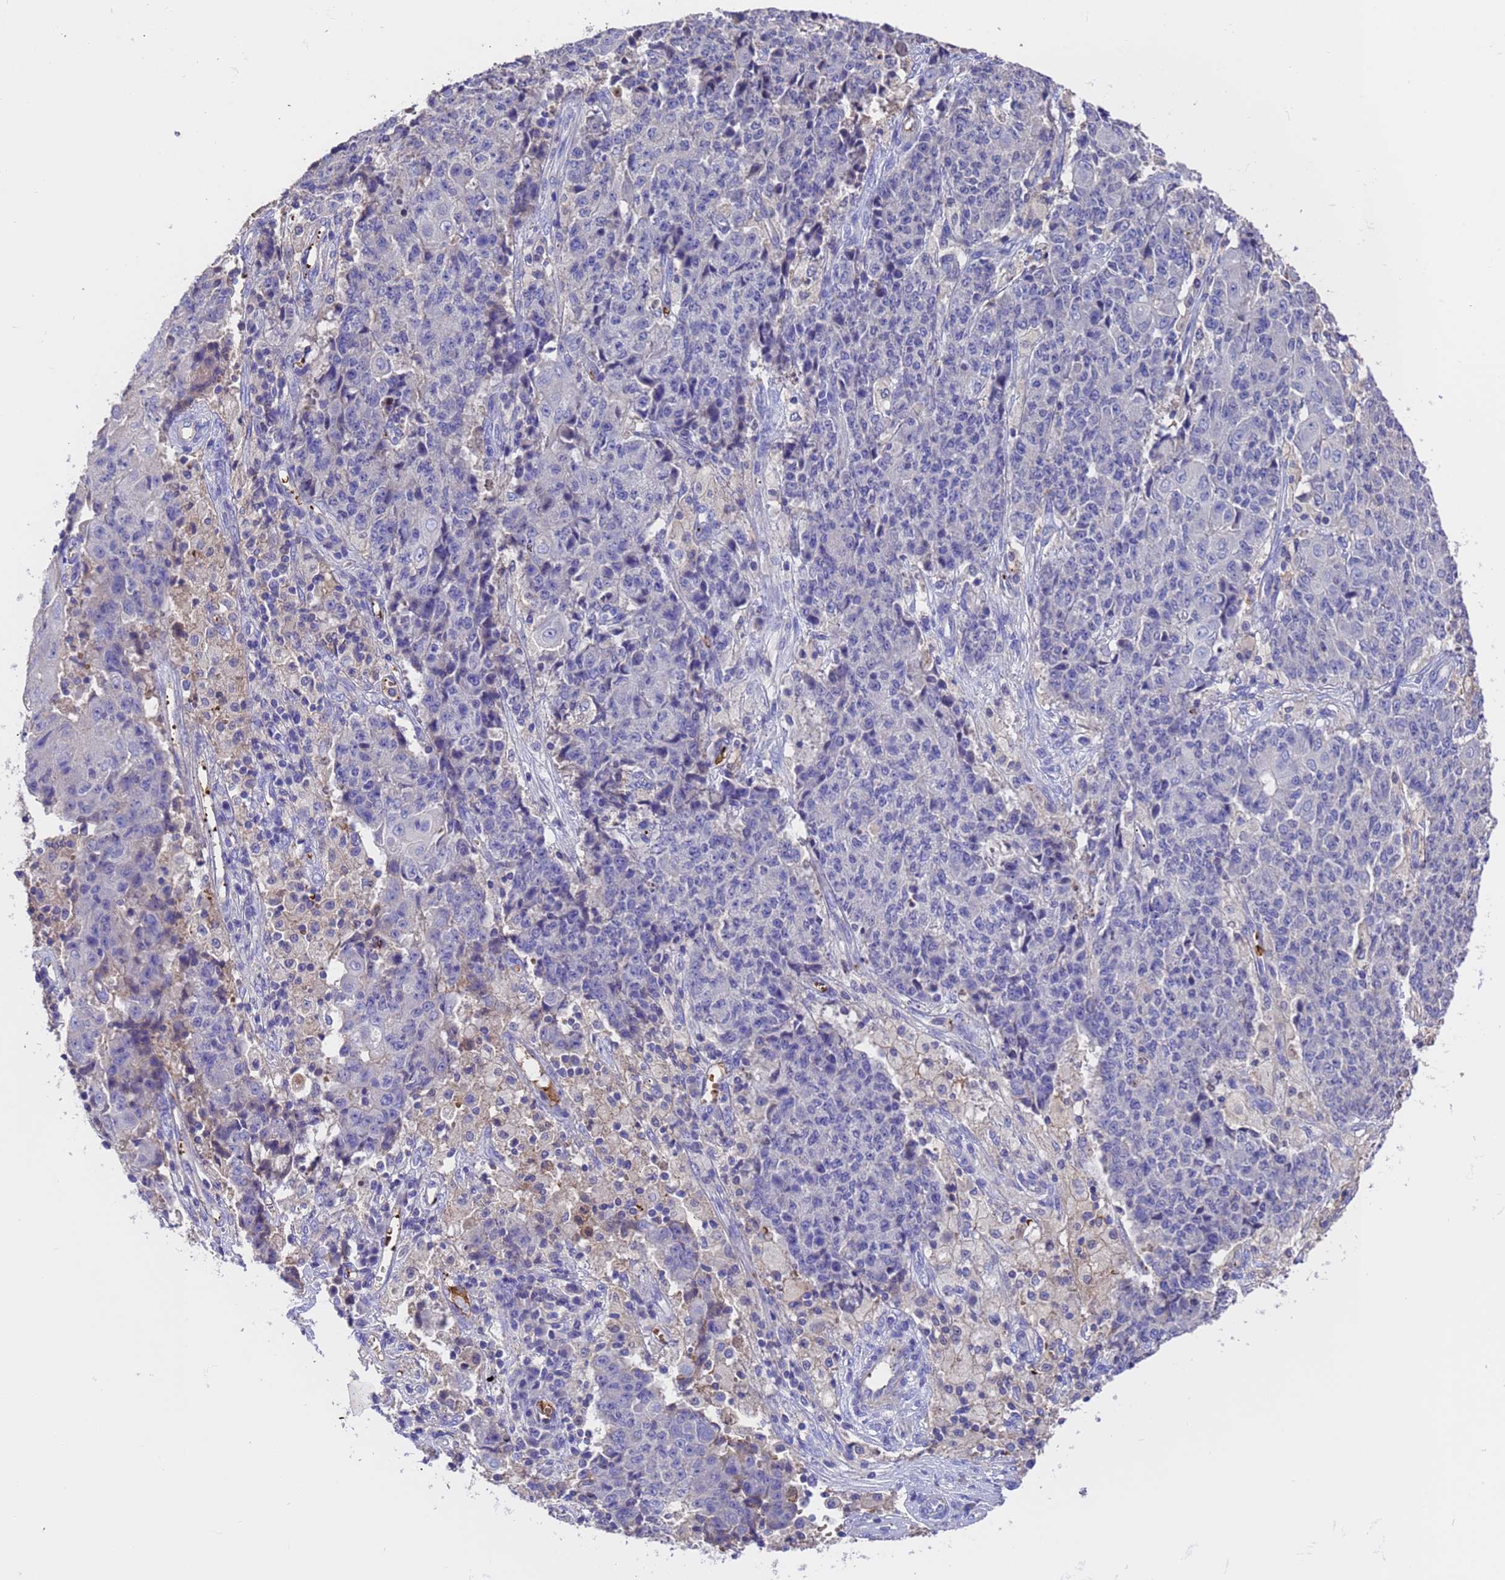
{"staining": {"intensity": "negative", "quantity": "none", "location": "none"}, "tissue": "ovarian cancer", "cell_type": "Tumor cells", "image_type": "cancer", "snomed": [{"axis": "morphology", "description": "Carcinoma, endometroid"}, {"axis": "topography", "description": "Ovary"}], "caption": "Ovarian endometroid carcinoma was stained to show a protein in brown. There is no significant staining in tumor cells.", "gene": "ELP6", "patient": {"sex": "female", "age": 42}}